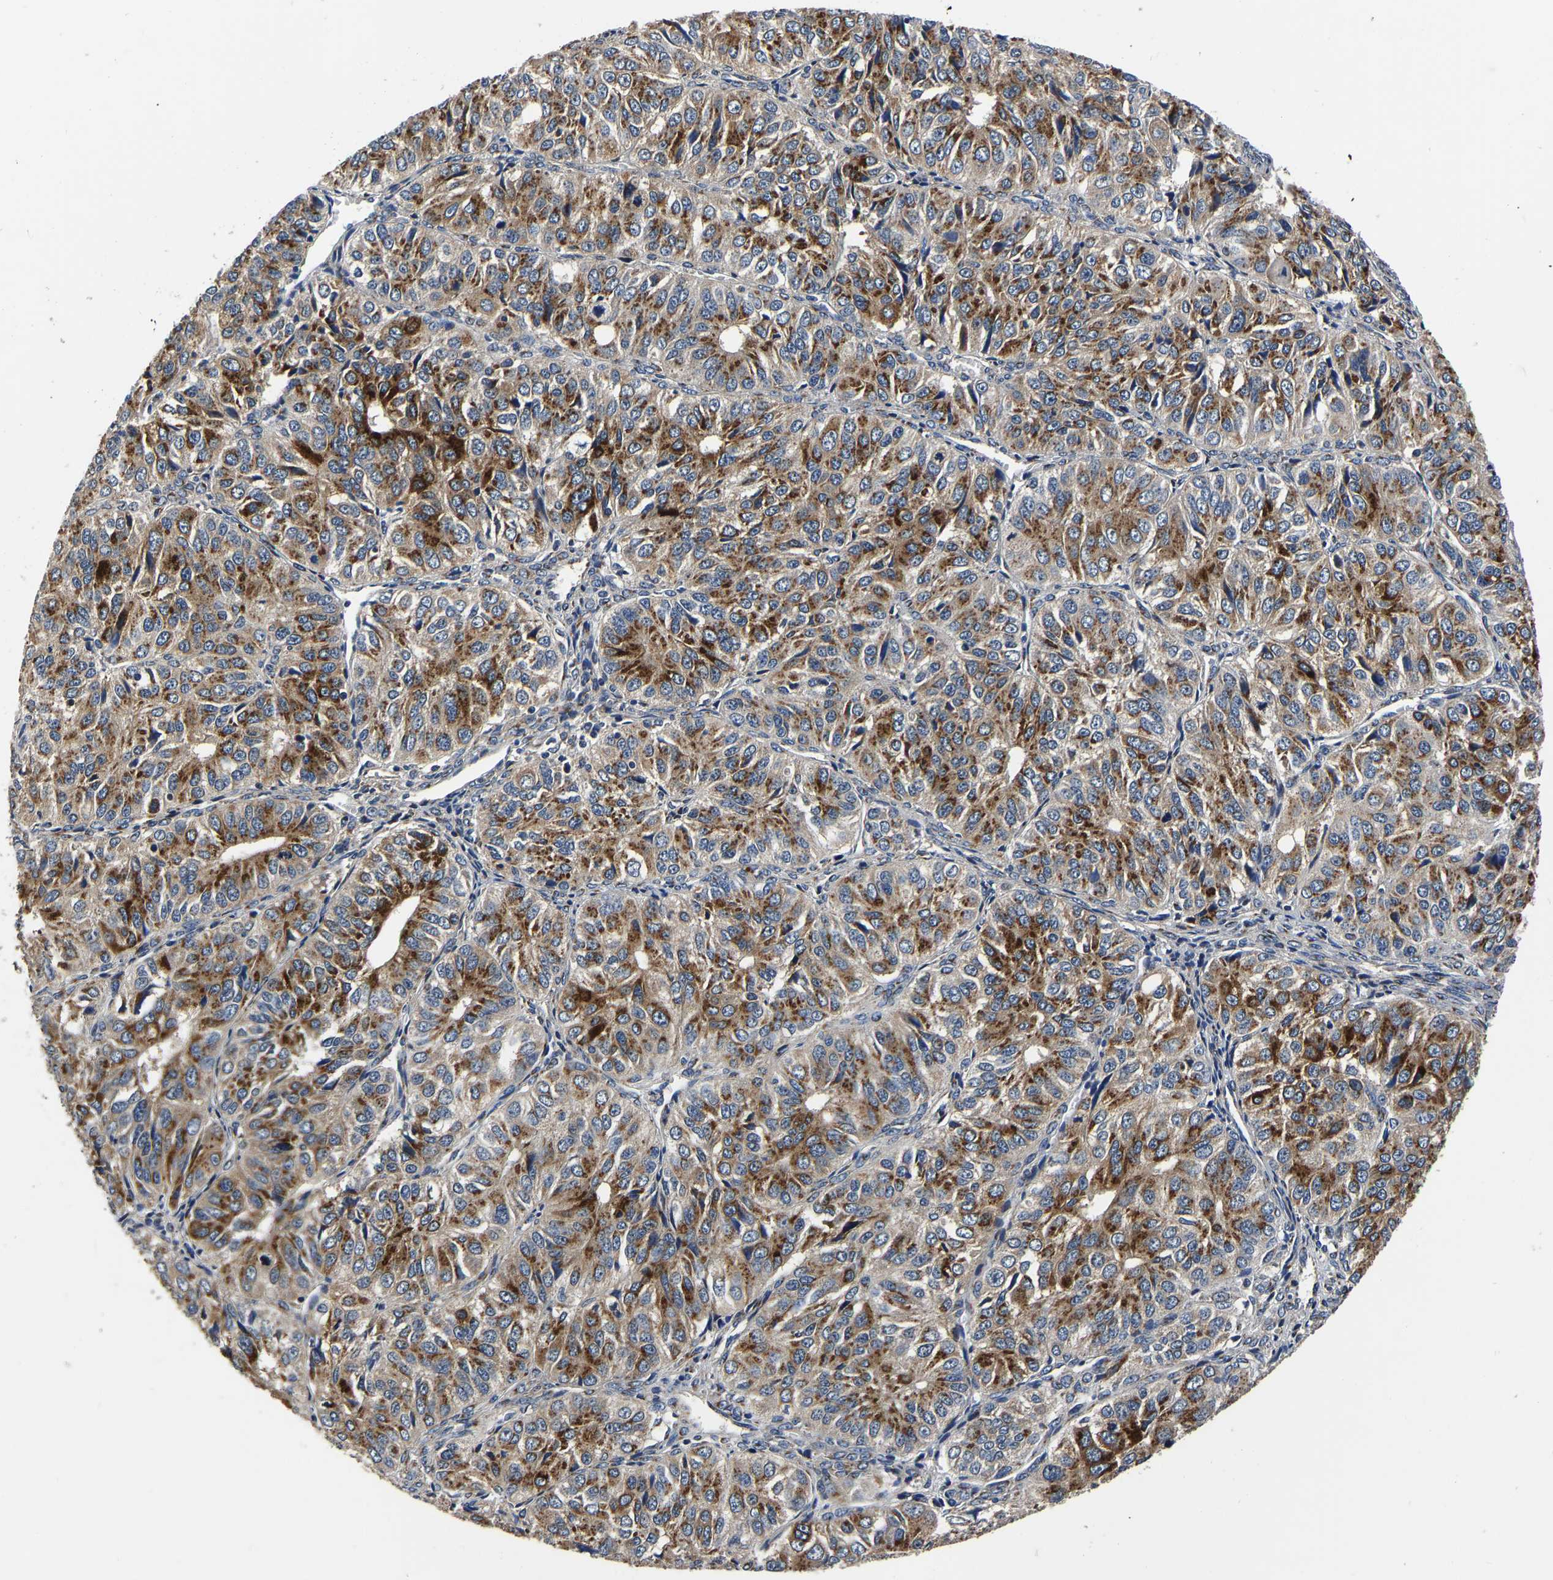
{"staining": {"intensity": "strong", "quantity": ">75%", "location": "cytoplasmic/membranous"}, "tissue": "ovarian cancer", "cell_type": "Tumor cells", "image_type": "cancer", "snomed": [{"axis": "morphology", "description": "Carcinoma, endometroid"}, {"axis": "topography", "description": "Ovary"}], "caption": "An IHC photomicrograph of tumor tissue is shown. Protein staining in brown labels strong cytoplasmic/membranous positivity in ovarian cancer (endometroid carcinoma) within tumor cells.", "gene": "RABAC1", "patient": {"sex": "female", "age": 51}}